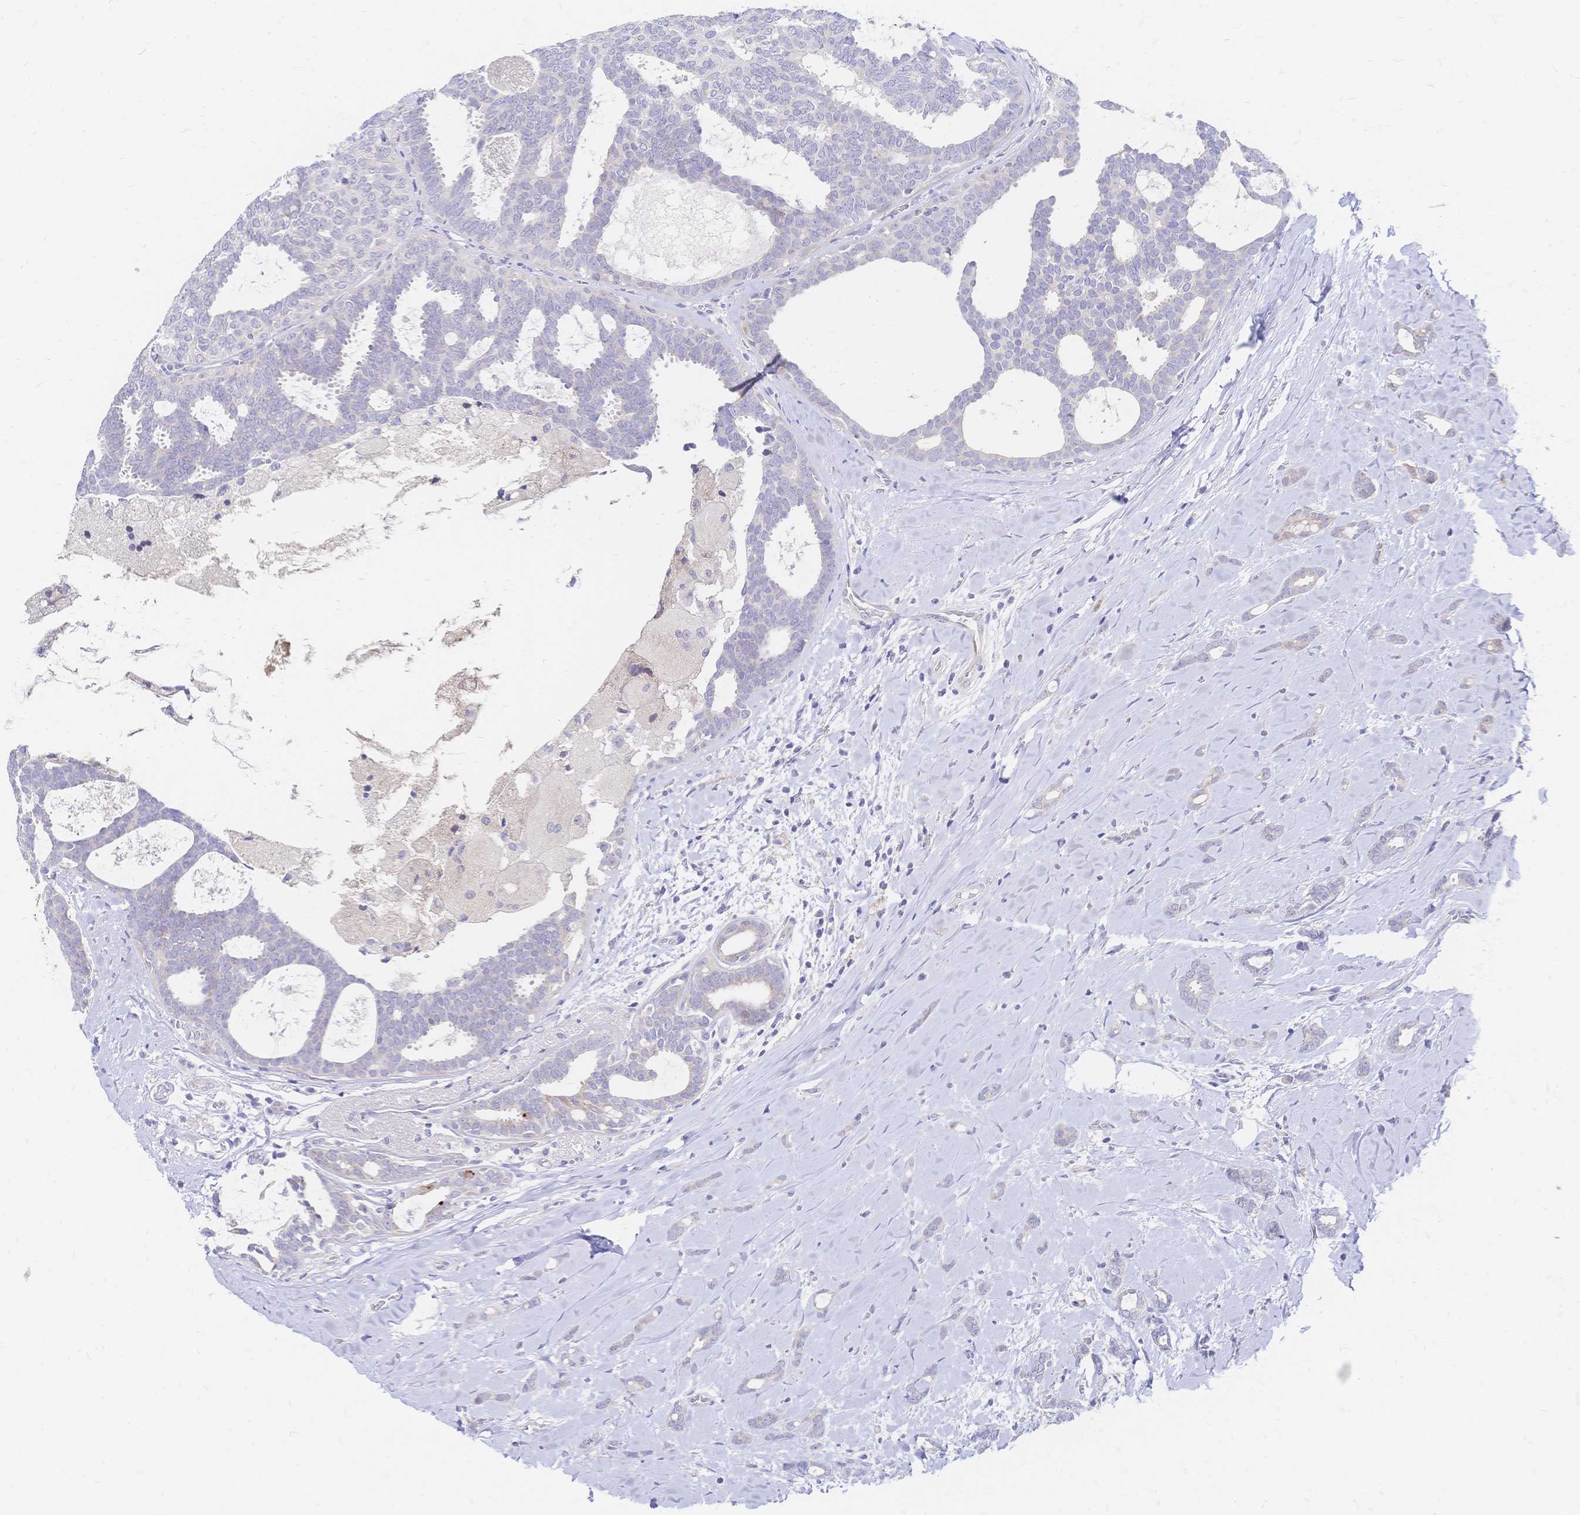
{"staining": {"intensity": "negative", "quantity": "none", "location": "none"}, "tissue": "breast cancer", "cell_type": "Tumor cells", "image_type": "cancer", "snomed": [{"axis": "morphology", "description": "Intraductal carcinoma, in situ"}, {"axis": "morphology", "description": "Duct carcinoma"}, {"axis": "morphology", "description": "Lobular carcinoma, in situ"}, {"axis": "topography", "description": "Breast"}], "caption": "High power microscopy histopathology image of an immunohistochemistry photomicrograph of breast intraductal carcinoma,  in situ, revealing no significant positivity in tumor cells.", "gene": "VWC2L", "patient": {"sex": "female", "age": 44}}